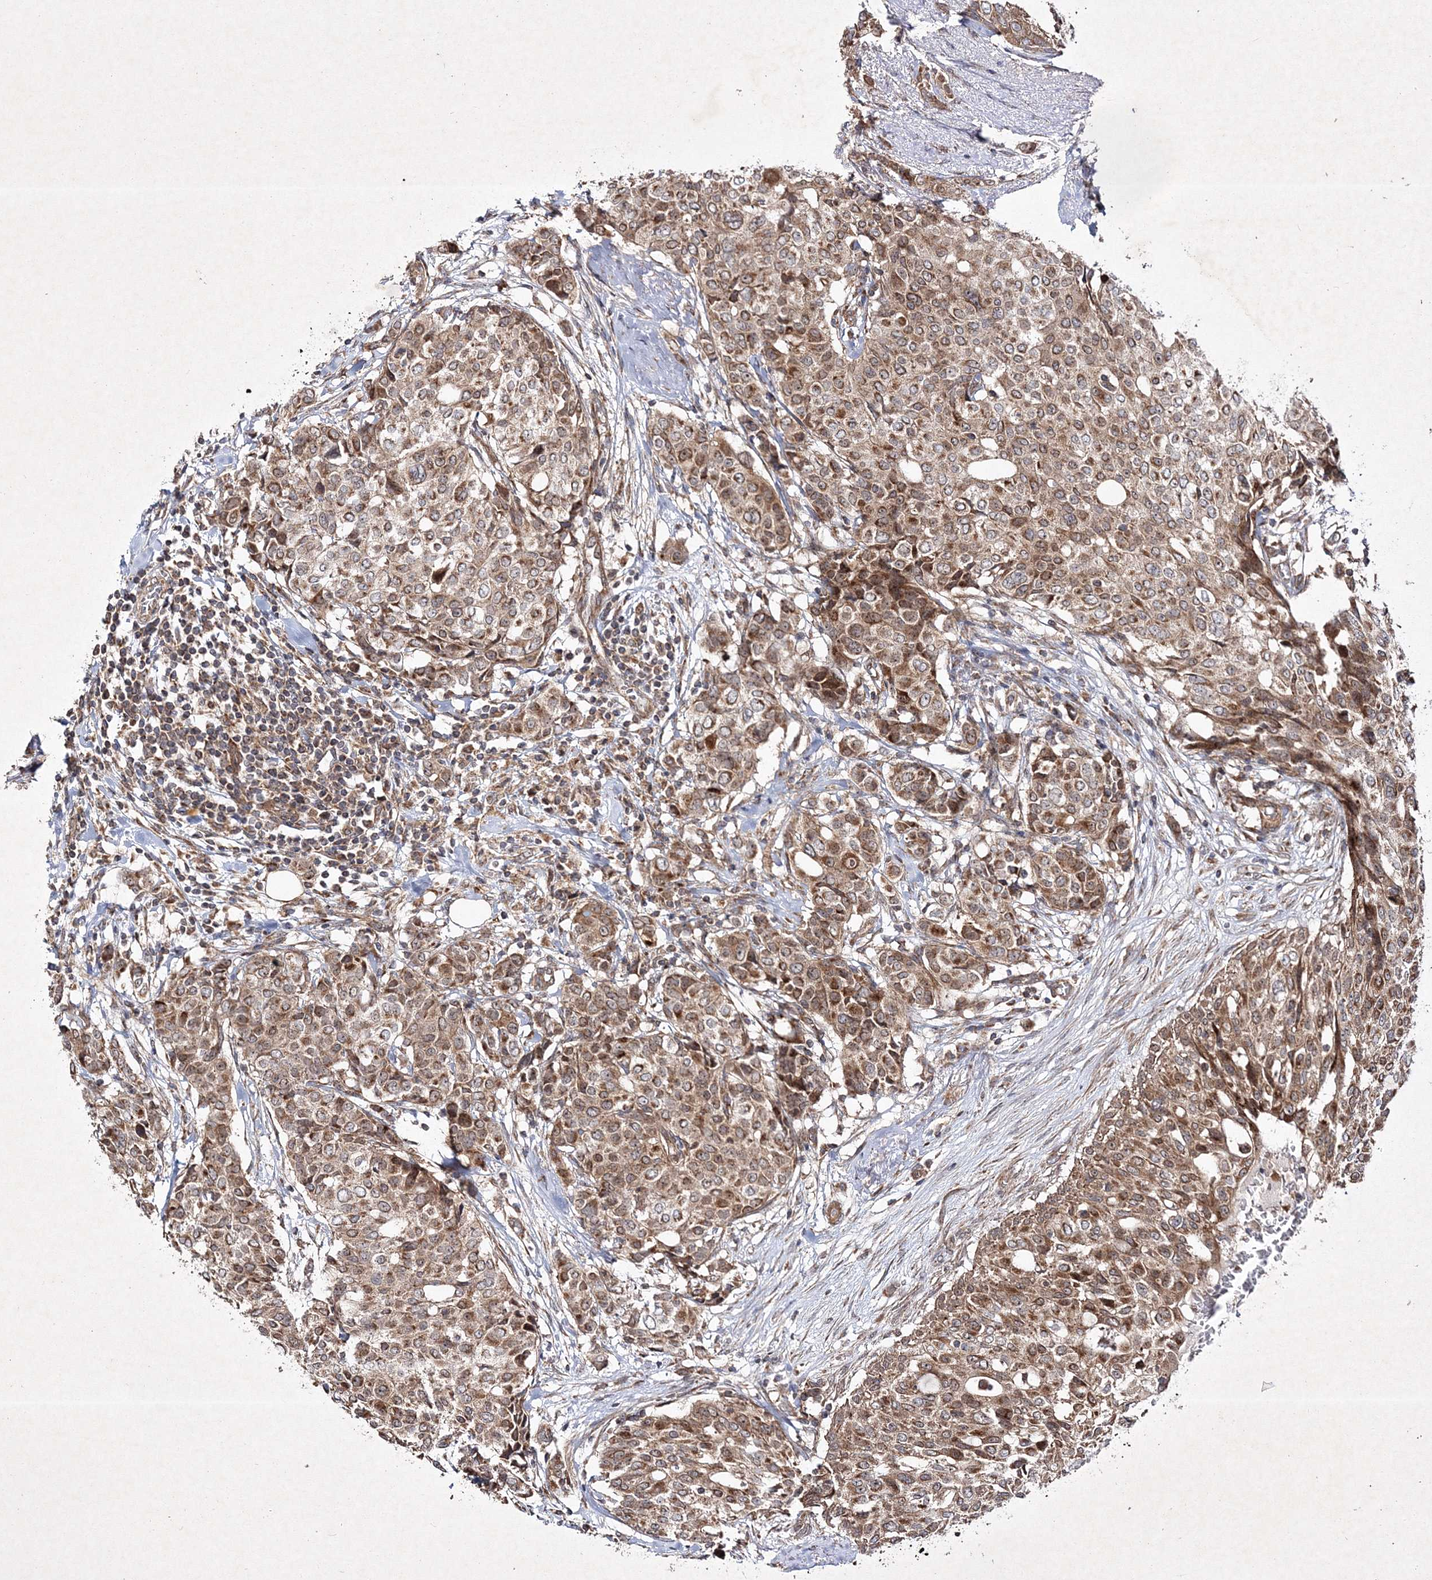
{"staining": {"intensity": "moderate", "quantity": ">75%", "location": "cytoplasmic/membranous"}, "tissue": "breast cancer", "cell_type": "Tumor cells", "image_type": "cancer", "snomed": [{"axis": "morphology", "description": "Lobular carcinoma"}, {"axis": "topography", "description": "Breast"}], "caption": "Breast cancer was stained to show a protein in brown. There is medium levels of moderate cytoplasmic/membranous positivity in approximately >75% of tumor cells.", "gene": "SCRN3", "patient": {"sex": "female", "age": 51}}